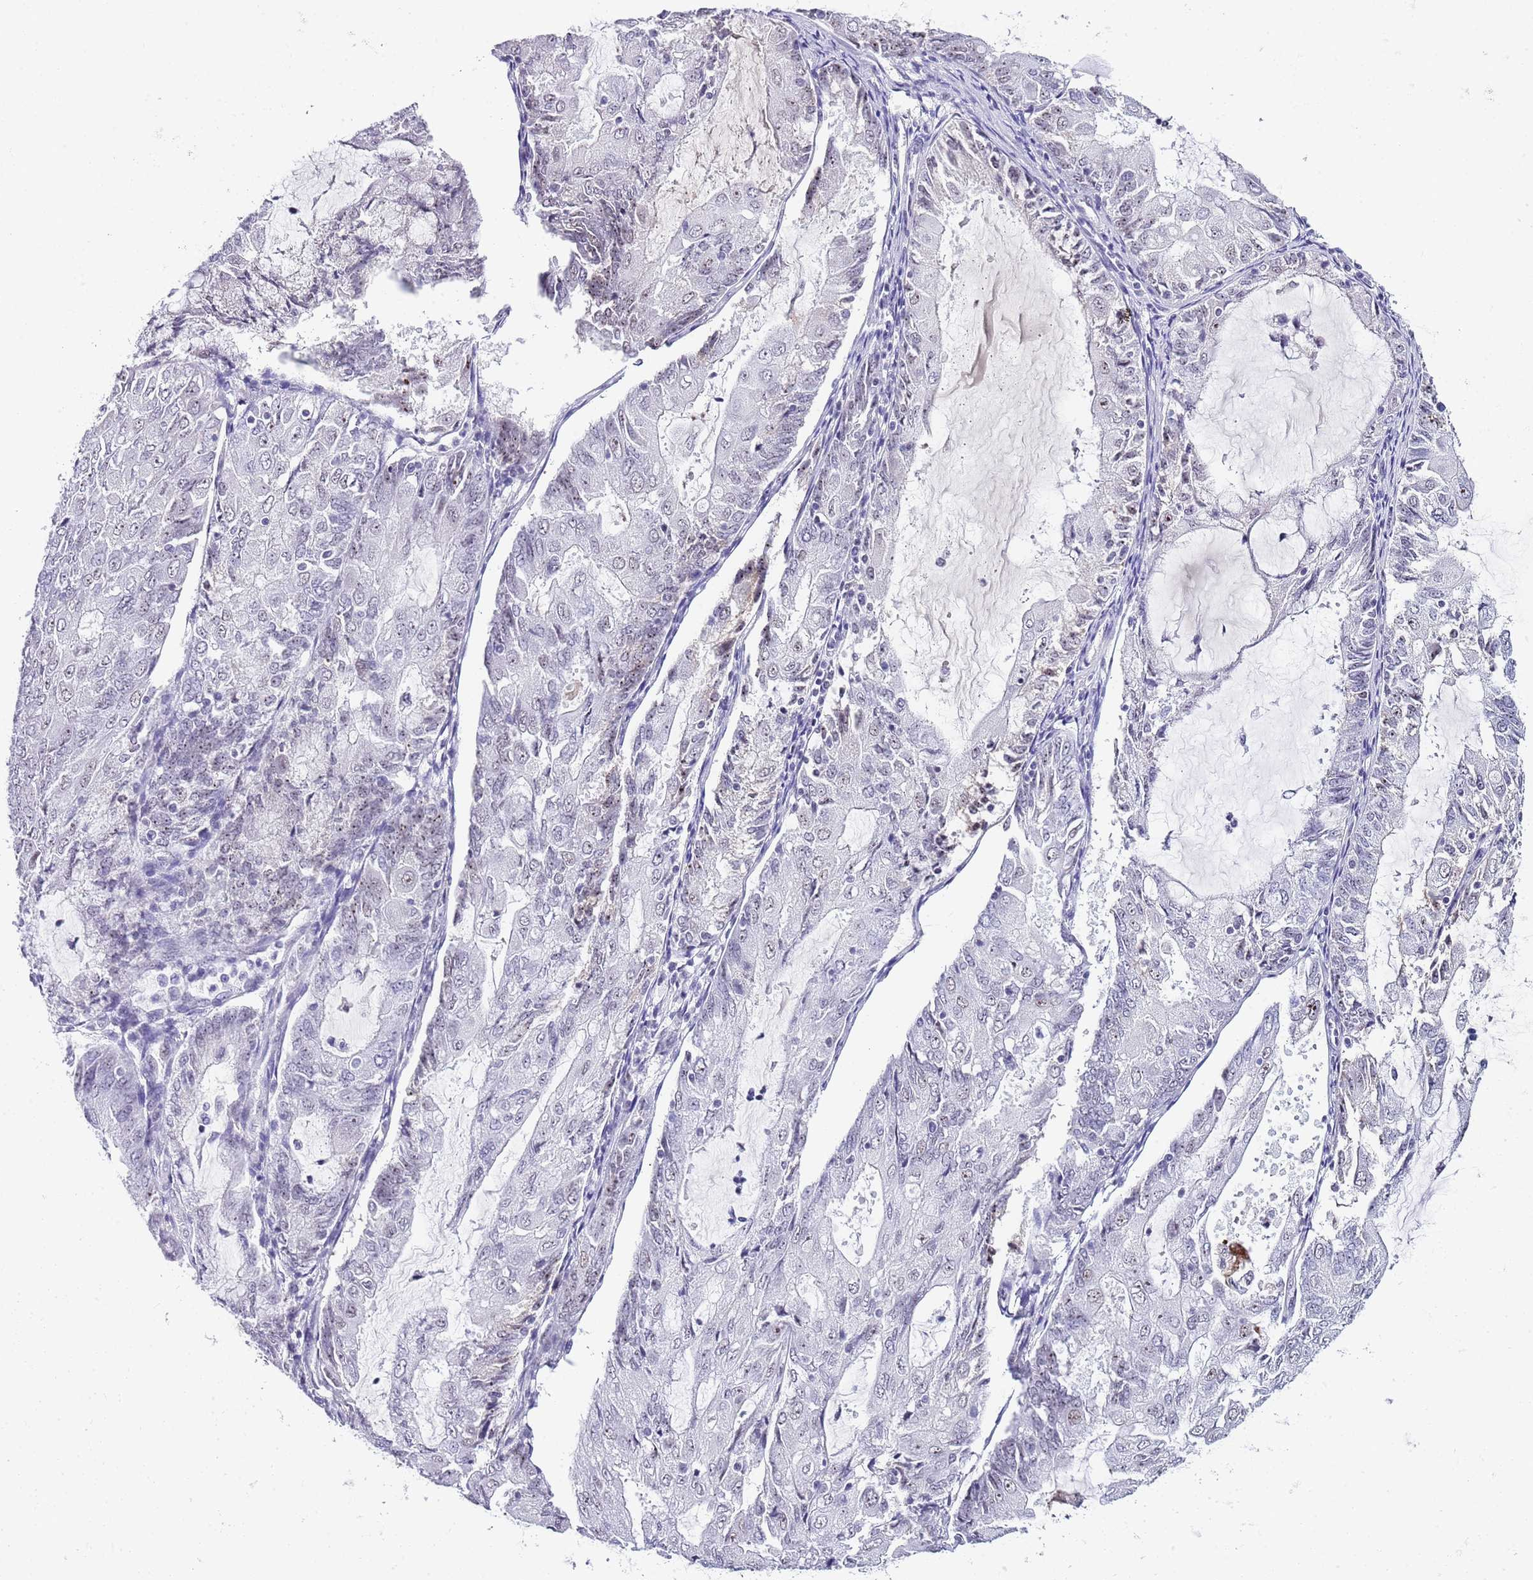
{"staining": {"intensity": "negative", "quantity": "none", "location": "none"}, "tissue": "endometrial cancer", "cell_type": "Tumor cells", "image_type": "cancer", "snomed": [{"axis": "morphology", "description": "Adenocarcinoma, NOS"}, {"axis": "topography", "description": "Endometrium"}], "caption": "Tumor cells are negative for protein expression in human endometrial cancer (adenocarcinoma). Brightfield microscopy of immunohistochemistry (IHC) stained with DAB (brown) and hematoxylin (blue), captured at high magnification.", "gene": "NOP56", "patient": {"sex": "female", "age": 81}}